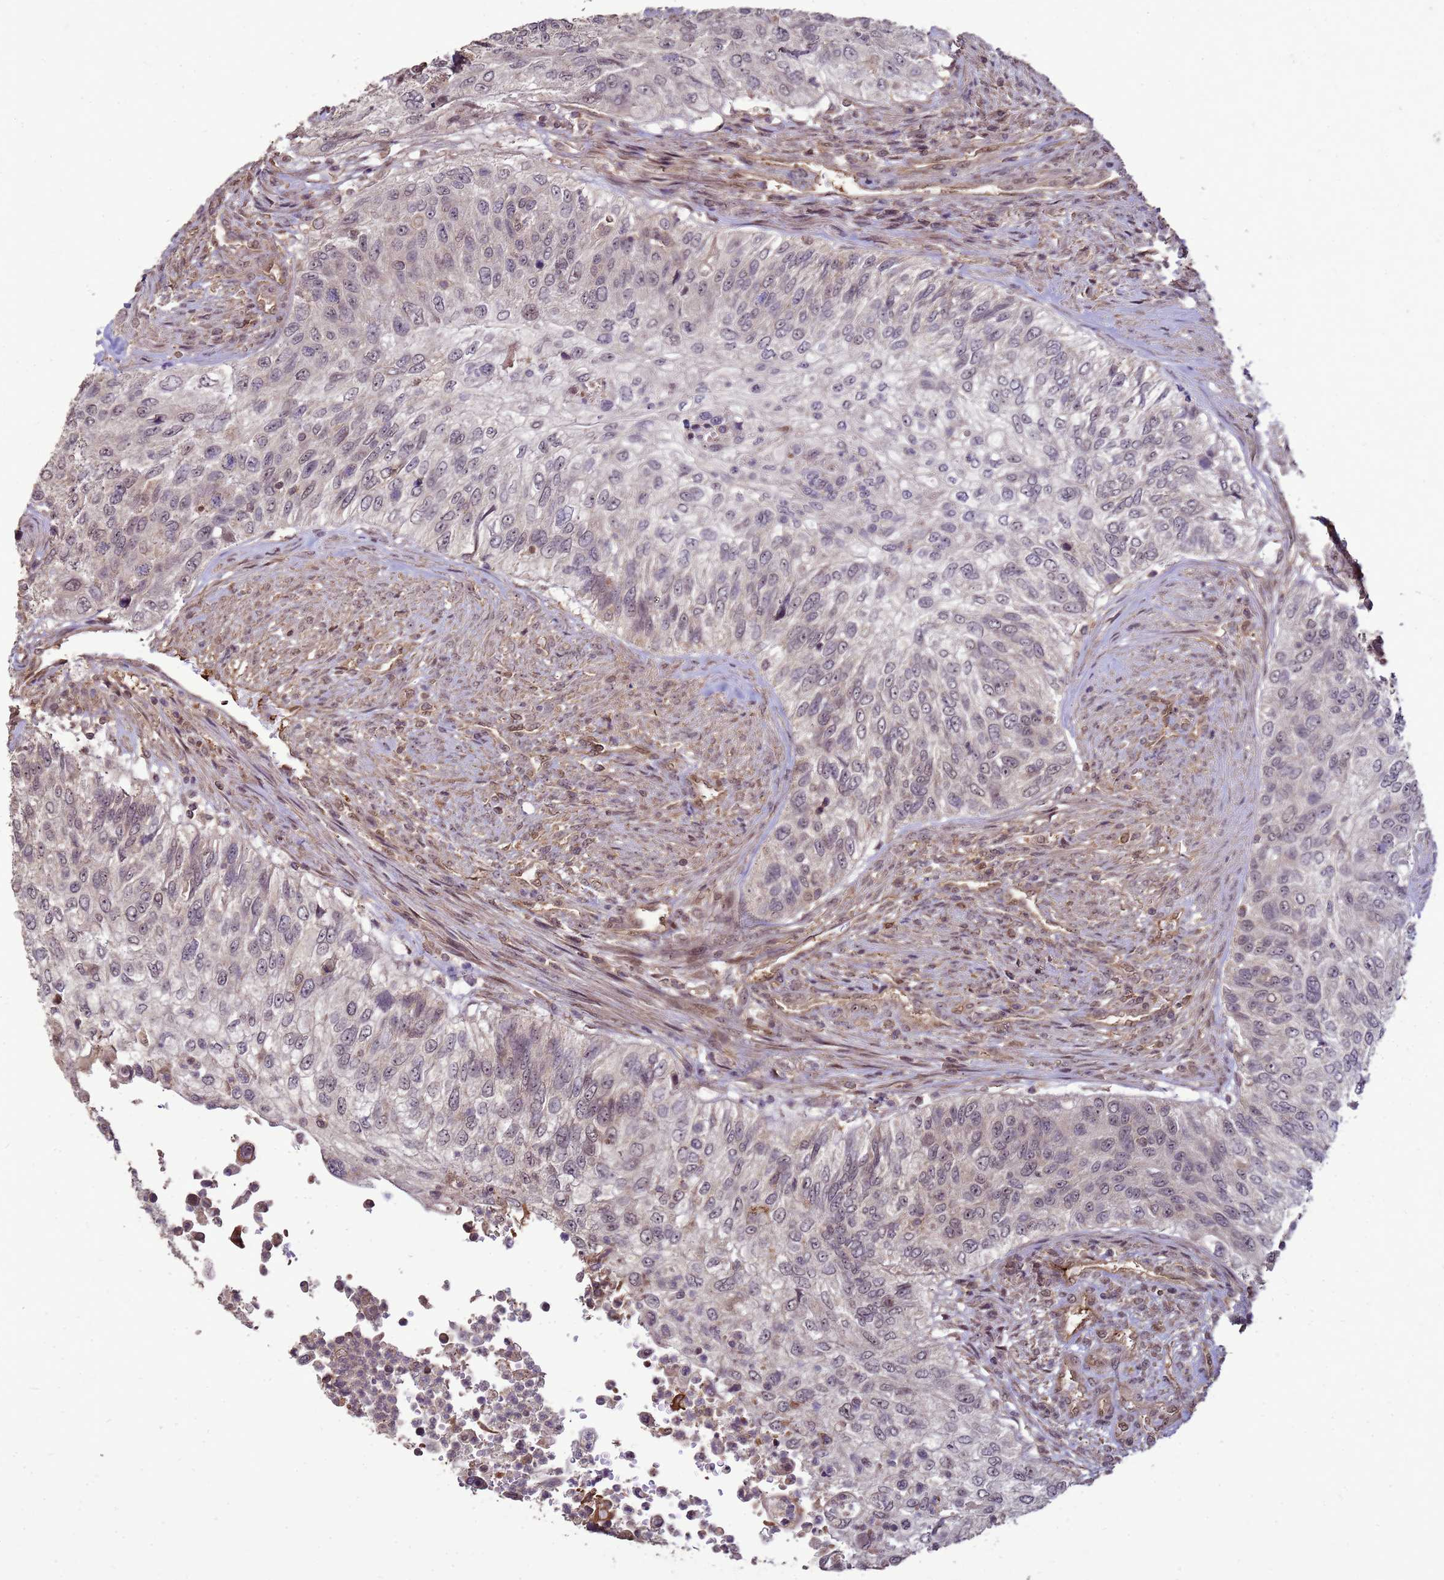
{"staining": {"intensity": "weak", "quantity": "<25%", "location": "nuclear"}, "tissue": "urothelial cancer", "cell_type": "Tumor cells", "image_type": "cancer", "snomed": [{"axis": "morphology", "description": "Urothelial carcinoma, High grade"}, {"axis": "topography", "description": "Urinary bladder"}], "caption": "Tumor cells are negative for protein expression in human urothelial cancer. The staining was performed using DAB (3,3'-diaminobenzidine) to visualize the protein expression in brown, while the nuclei were stained in blue with hematoxylin (Magnification: 20x).", "gene": "CRBN", "patient": {"sex": "female", "age": 60}}